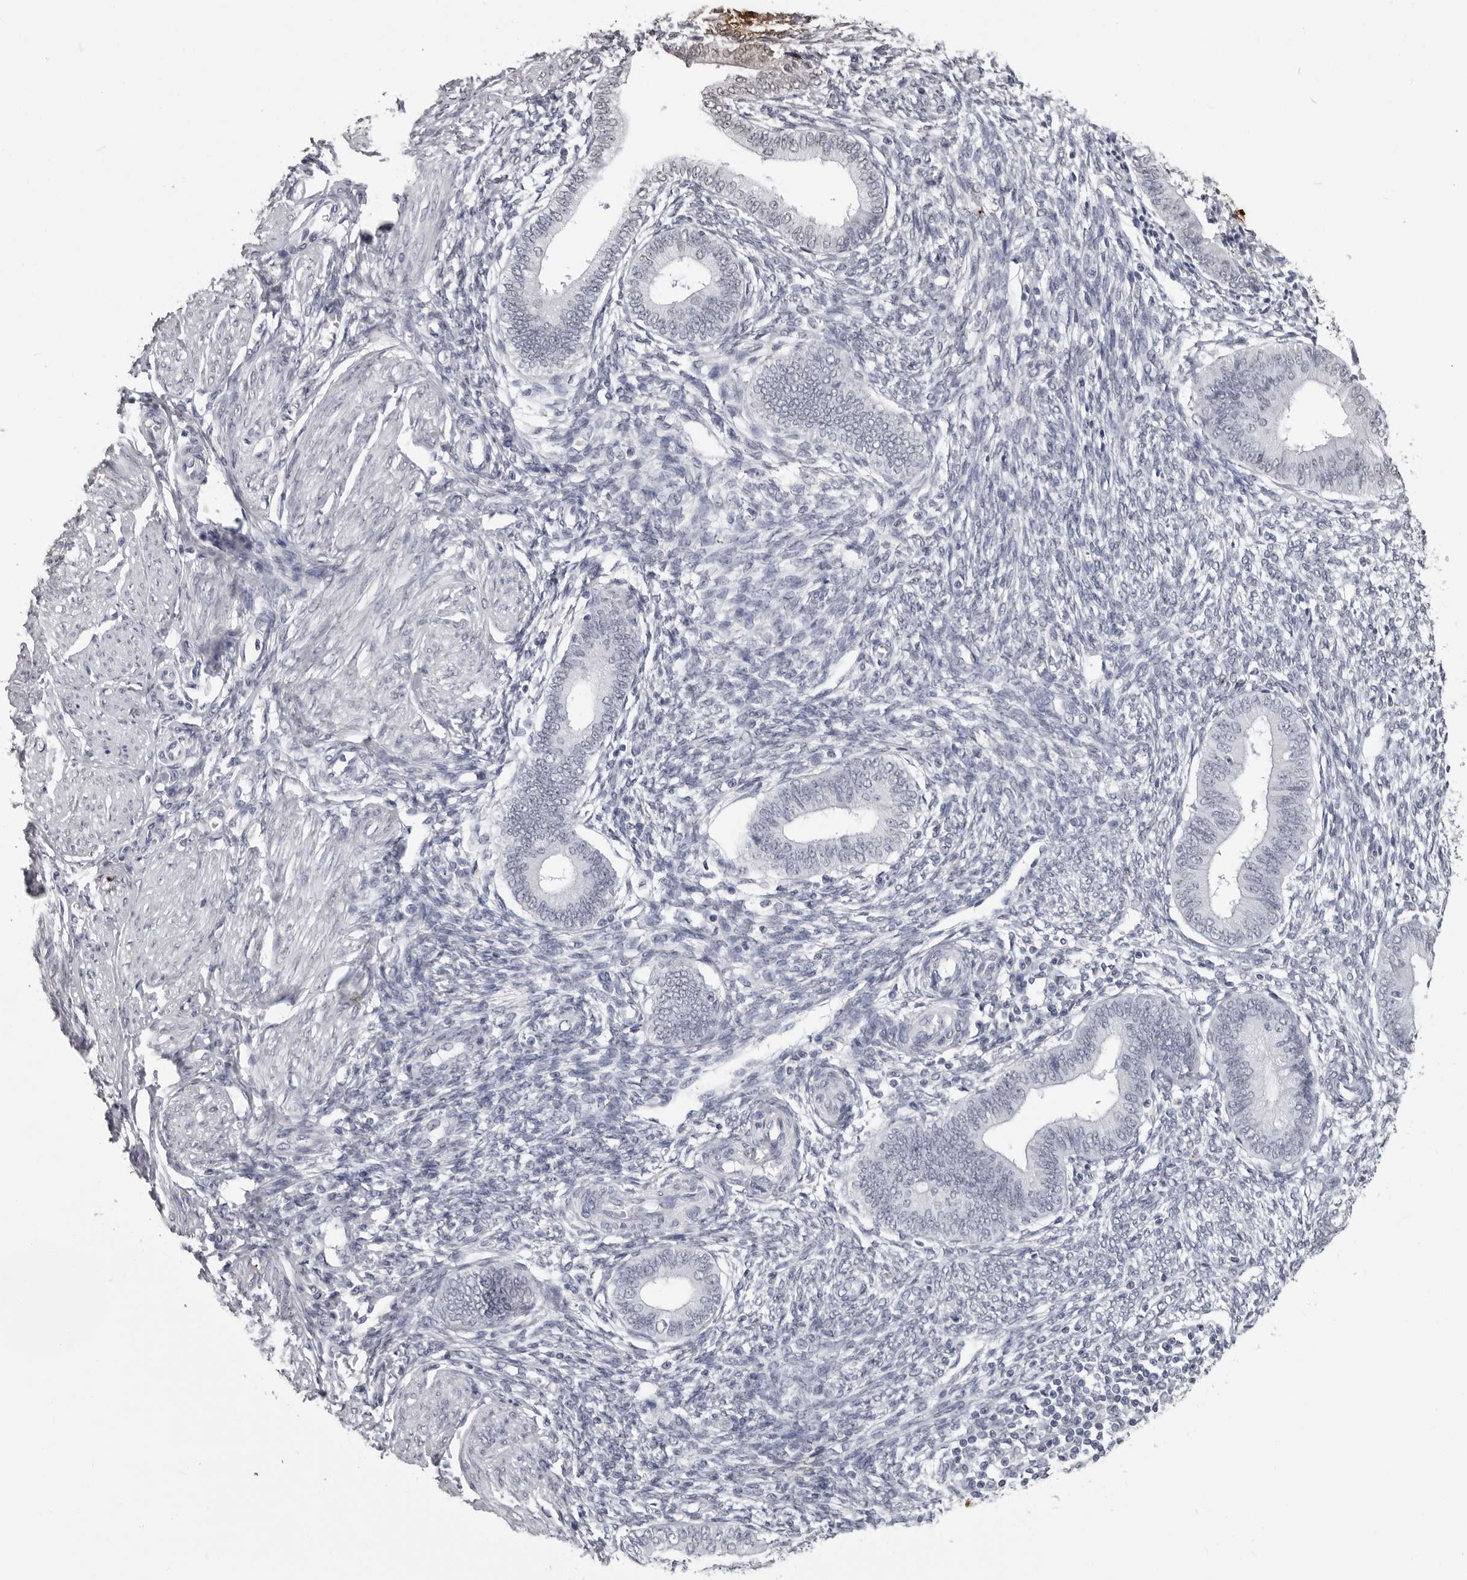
{"staining": {"intensity": "negative", "quantity": "none", "location": "none"}, "tissue": "endometrium", "cell_type": "Cells in endometrial stroma", "image_type": "normal", "snomed": [{"axis": "morphology", "description": "Normal tissue, NOS"}, {"axis": "topography", "description": "Endometrium"}], "caption": "DAB (3,3'-diaminobenzidine) immunohistochemical staining of unremarkable human endometrium exhibits no significant positivity in cells in endometrial stroma.", "gene": "HEPACAM", "patient": {"sex": "female", "age": 46}}